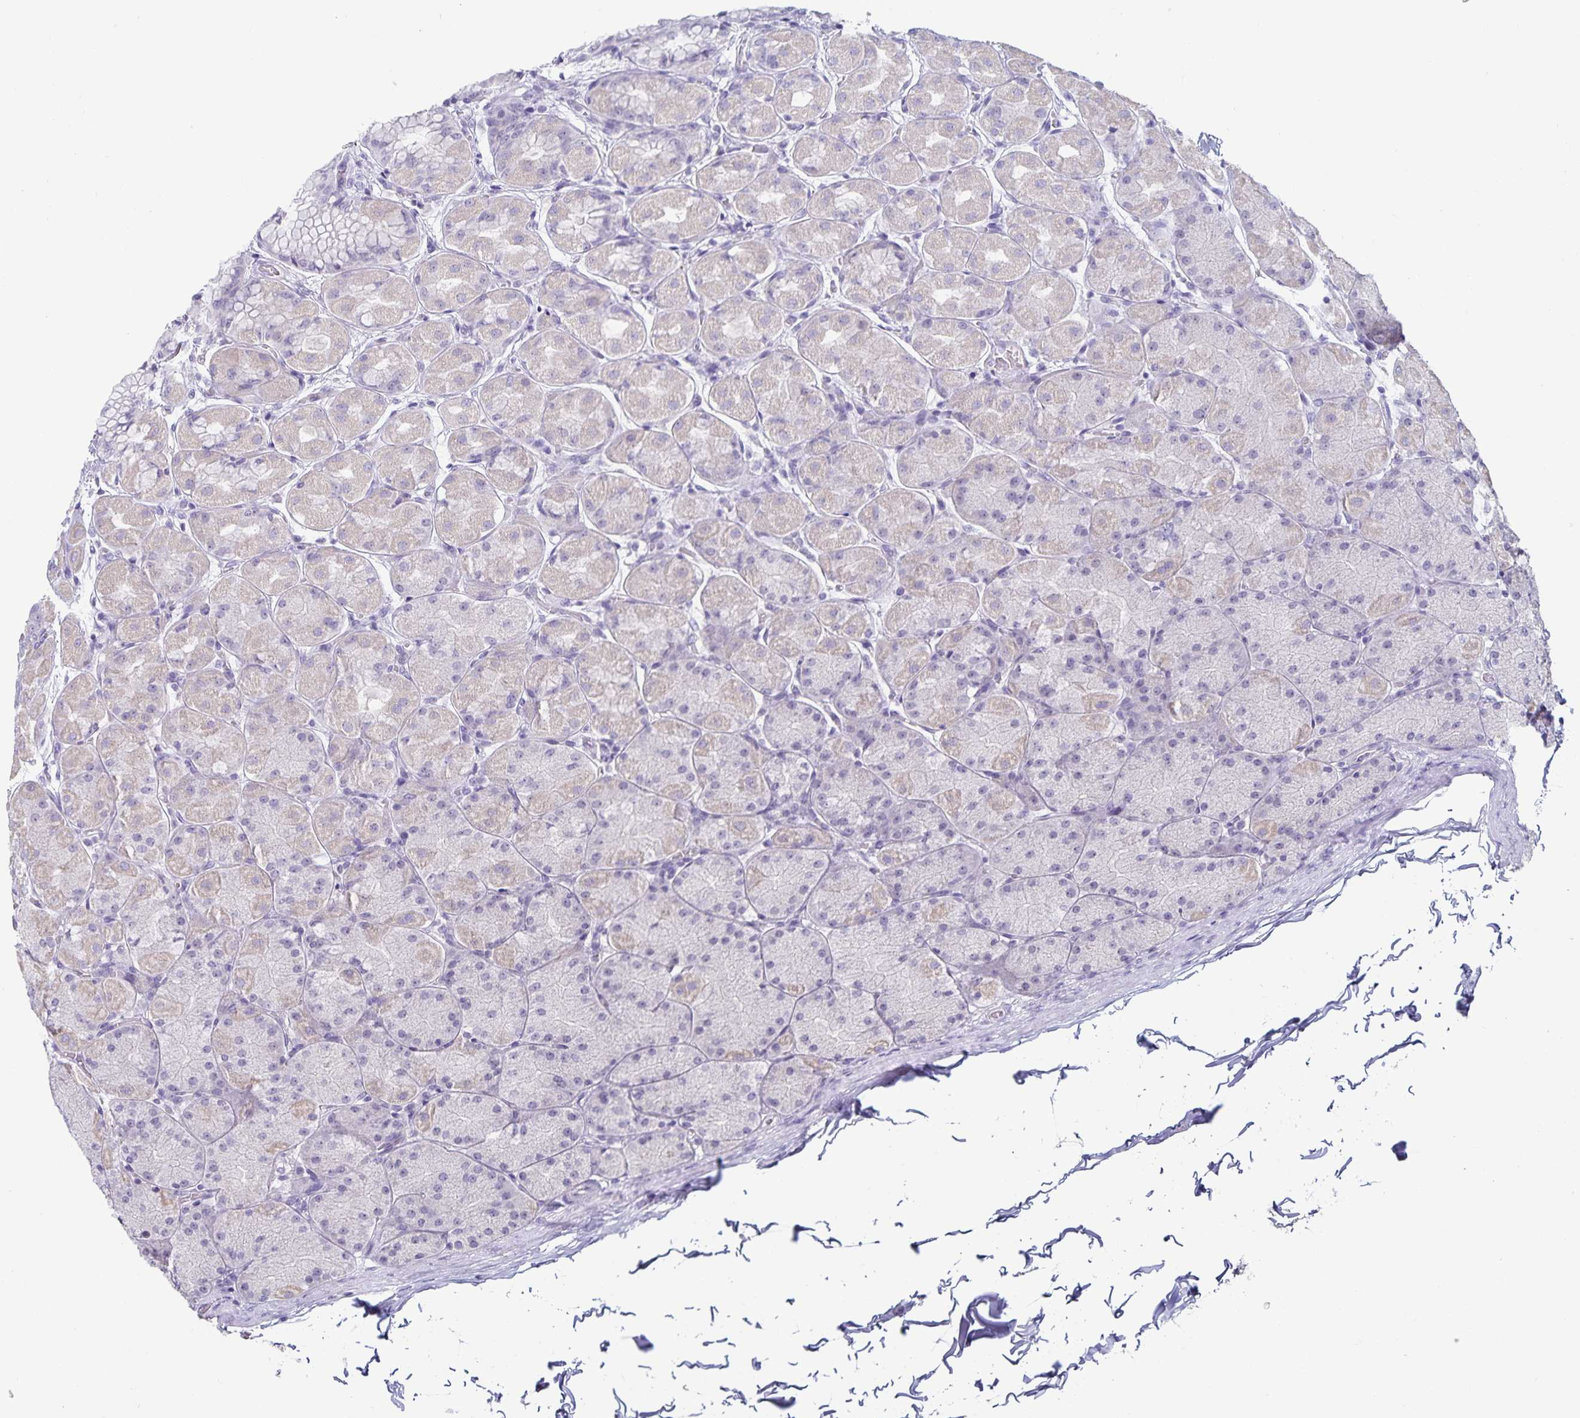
{"staining": {"intensity": "weak", "quantity": "<25%", "location": "cytoplasmic/membranous"}, "tissue": "stomach", "cell_type": "Glandular cells", "image_type": "normal", "snomed": [{"axis": "morphology", "description": "Normal tissue, NOS"}, {"axis": "topography", "description": "Stomach, upper"}], "caption": "There is no significant expression in glandular cells of stomach. (DAB IHC with hematoxylin counter stain).", "gene": "DNAH9", "patient": {"sex": "female", "age": 56}}